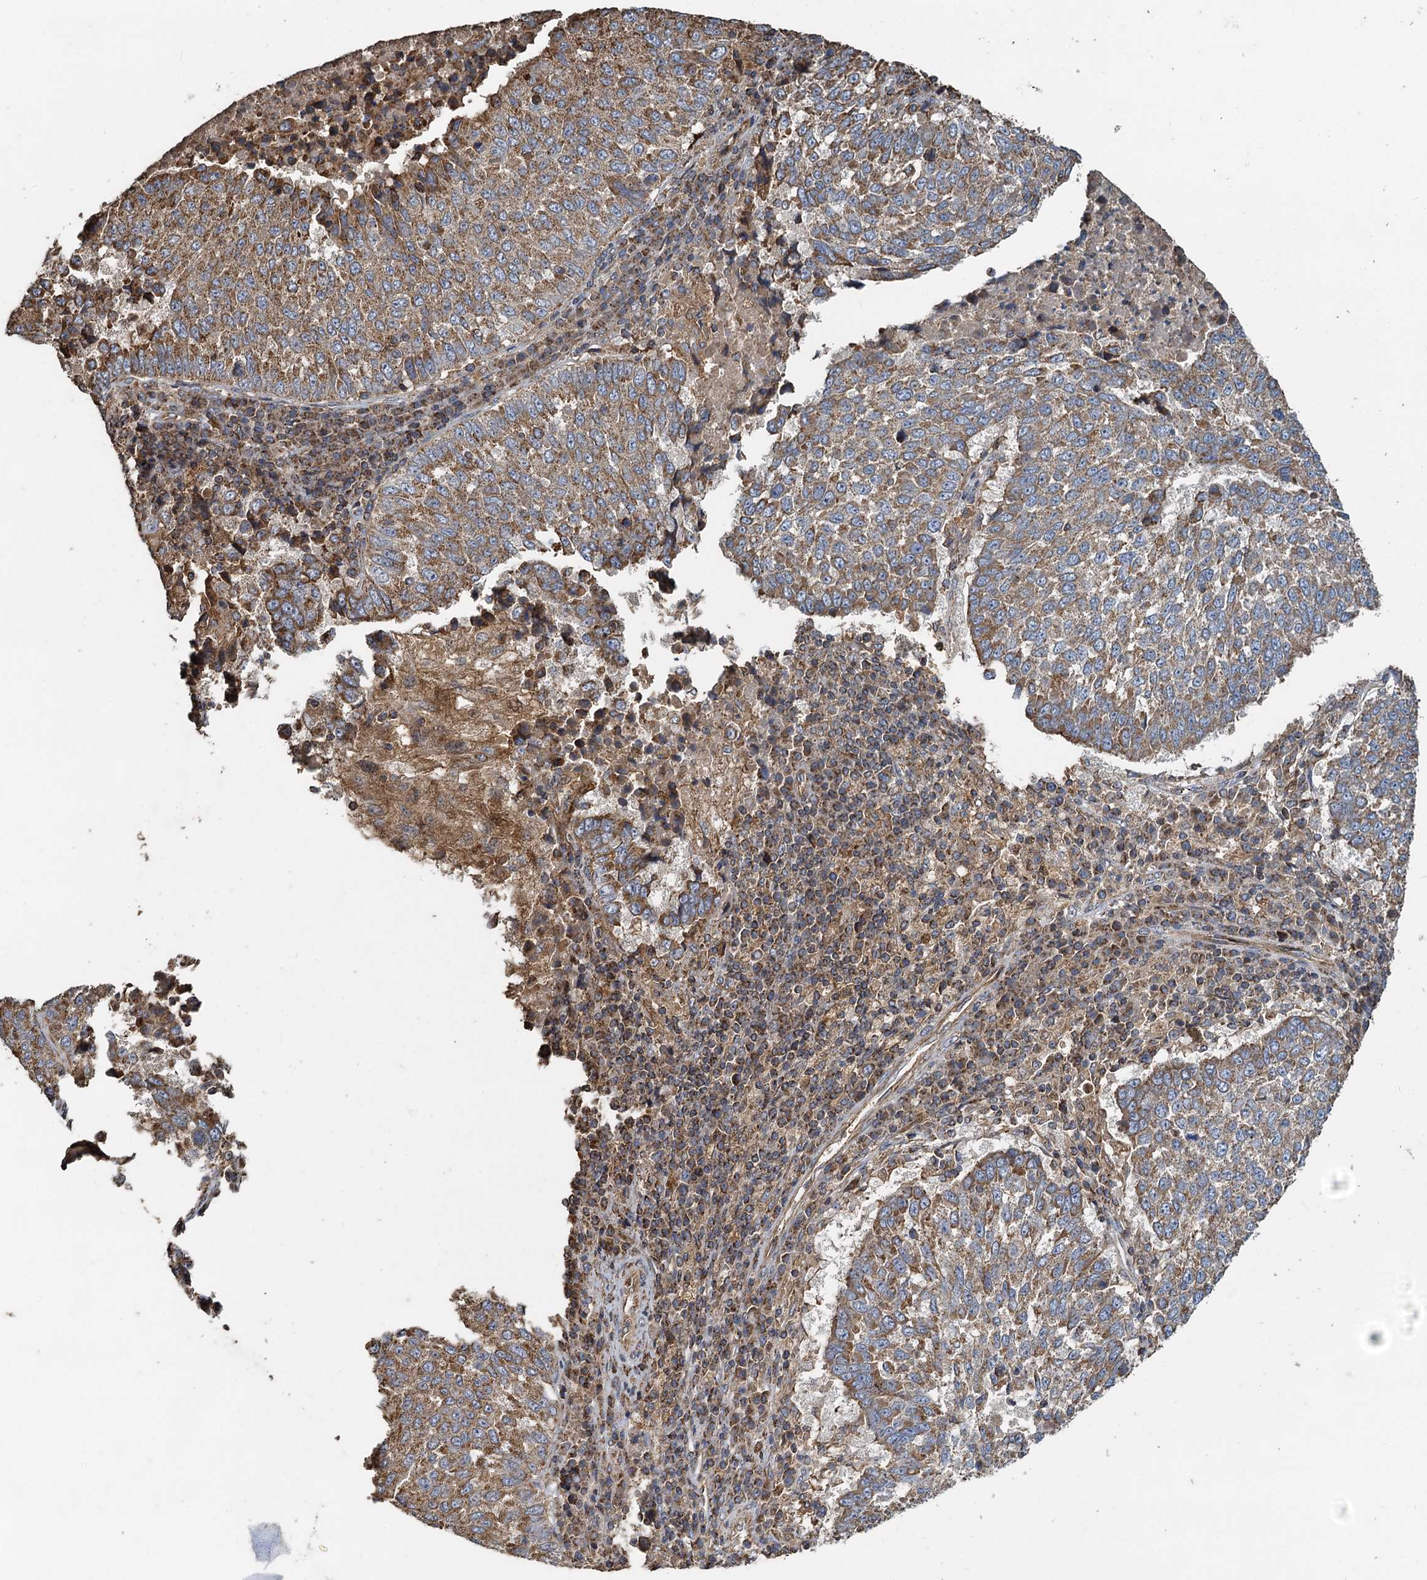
{"staining": {"intensity": "moderate", "quantity": ">75%", "location": "cytoplasmic/membranous"}, "tissue": "lung cancer", "cell_type": "Tumor cells", "image_type": "cancer", "snomed": [{"axis": "morphology", "description": "Squamous cell carcinoma, NOS"}, {"axis": "topography", "description": "Lung"}], "caption": "Human lung cancer (squamous cell carcinoma) stained for a protein (brown) displays moderate cytoplasmic/membranous positive positivity in about >75% of tumor cells.", "gene": "SDS", "patient": {"sex": "male", "age": 73}}